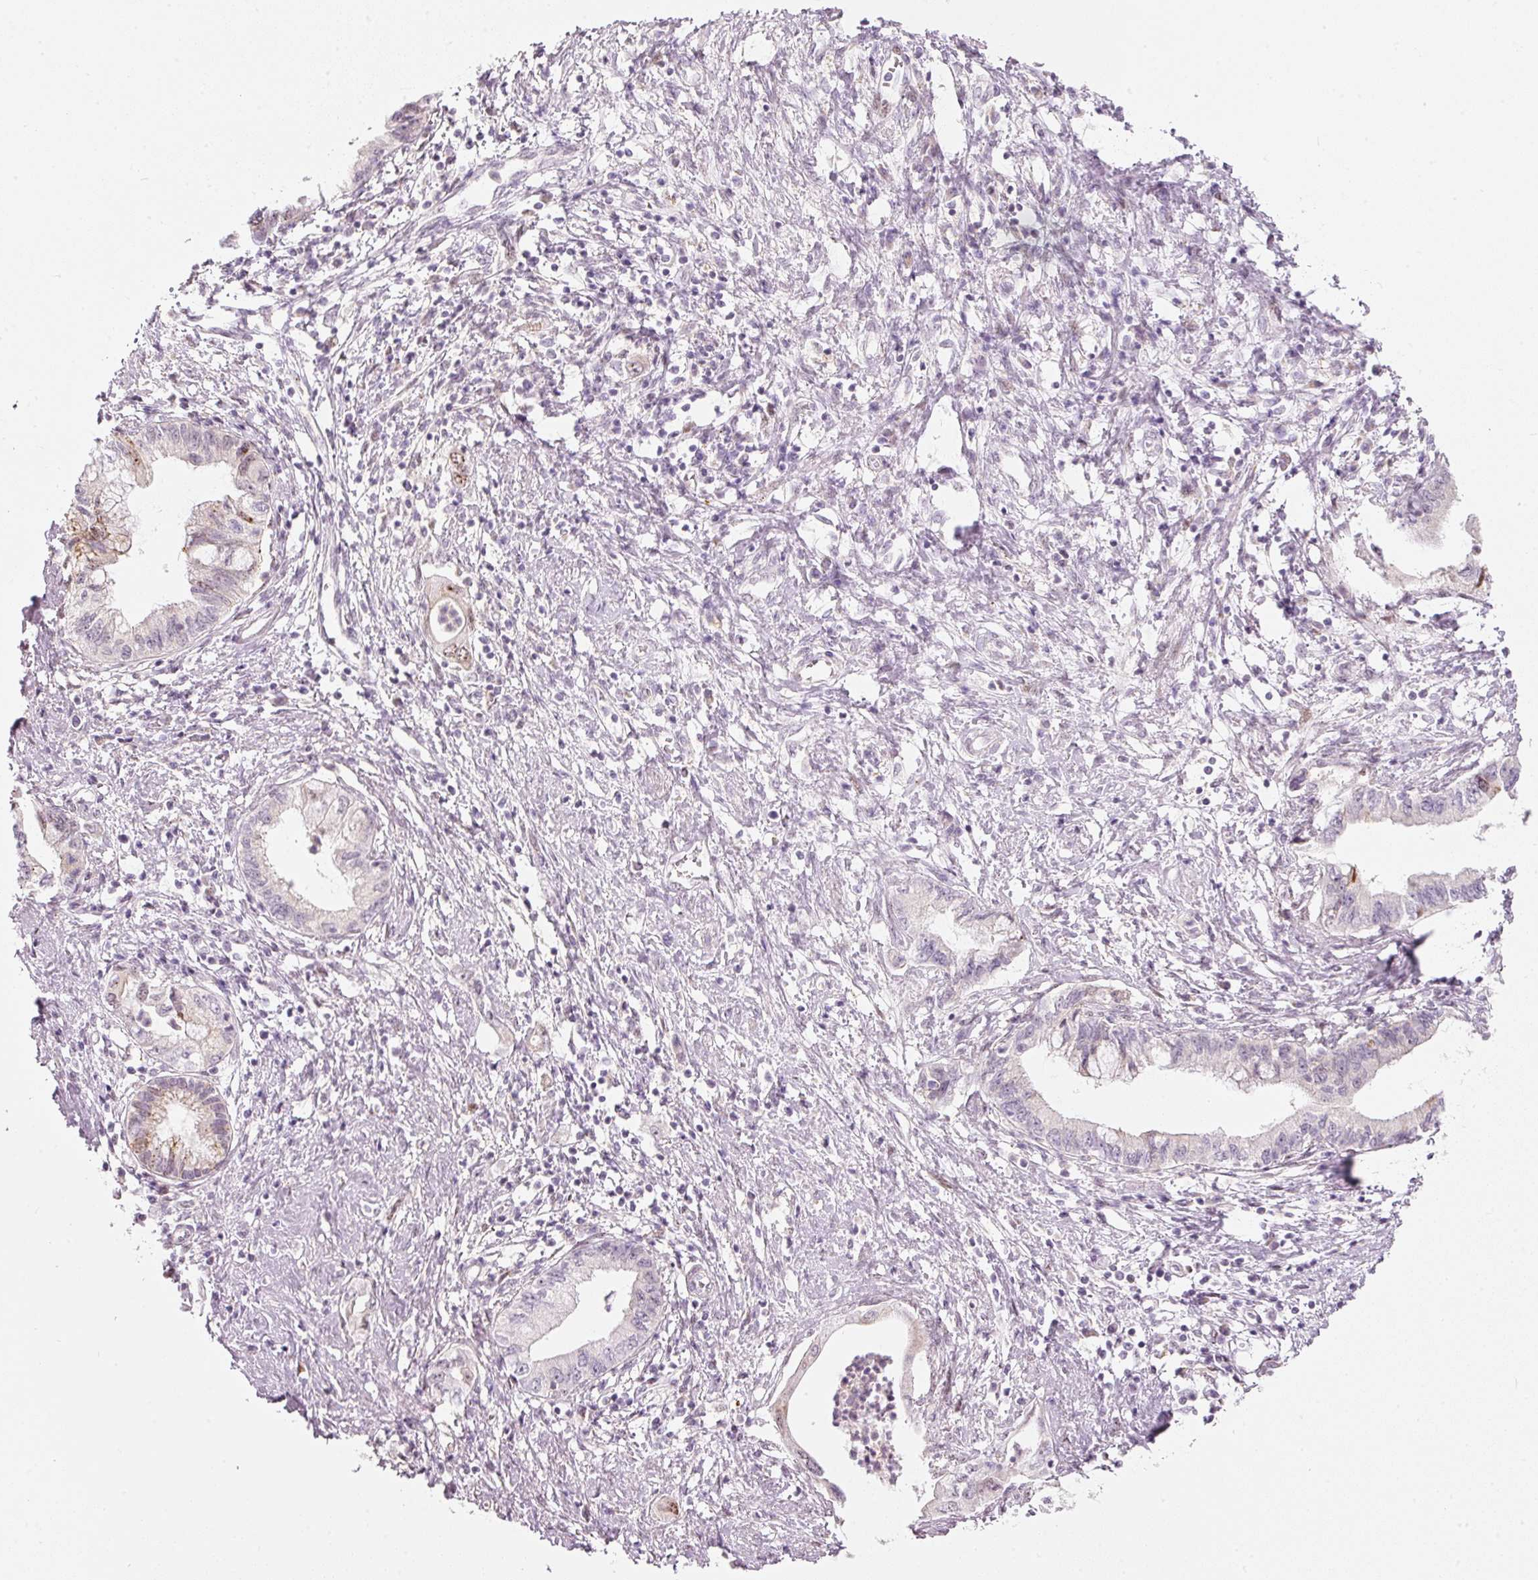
{"staining": {"intensity": "negative", "quantity": "none", "location": "none"}, "tissue": "pancreatic cancer", "cell_type": "Tumor cells", "image_type": "cancer", "snomed": [{"axis": "morphology", "description": "Adenocarcinoma, NOS"}, {"axis": "topography", "description": "Pancreas"}], "caption": "The photomicrograph displays no significant staining in tumor cells of pancreatic cancer.", "gene": "RNF39", "patient": {"sex": "female", "age": 73}}